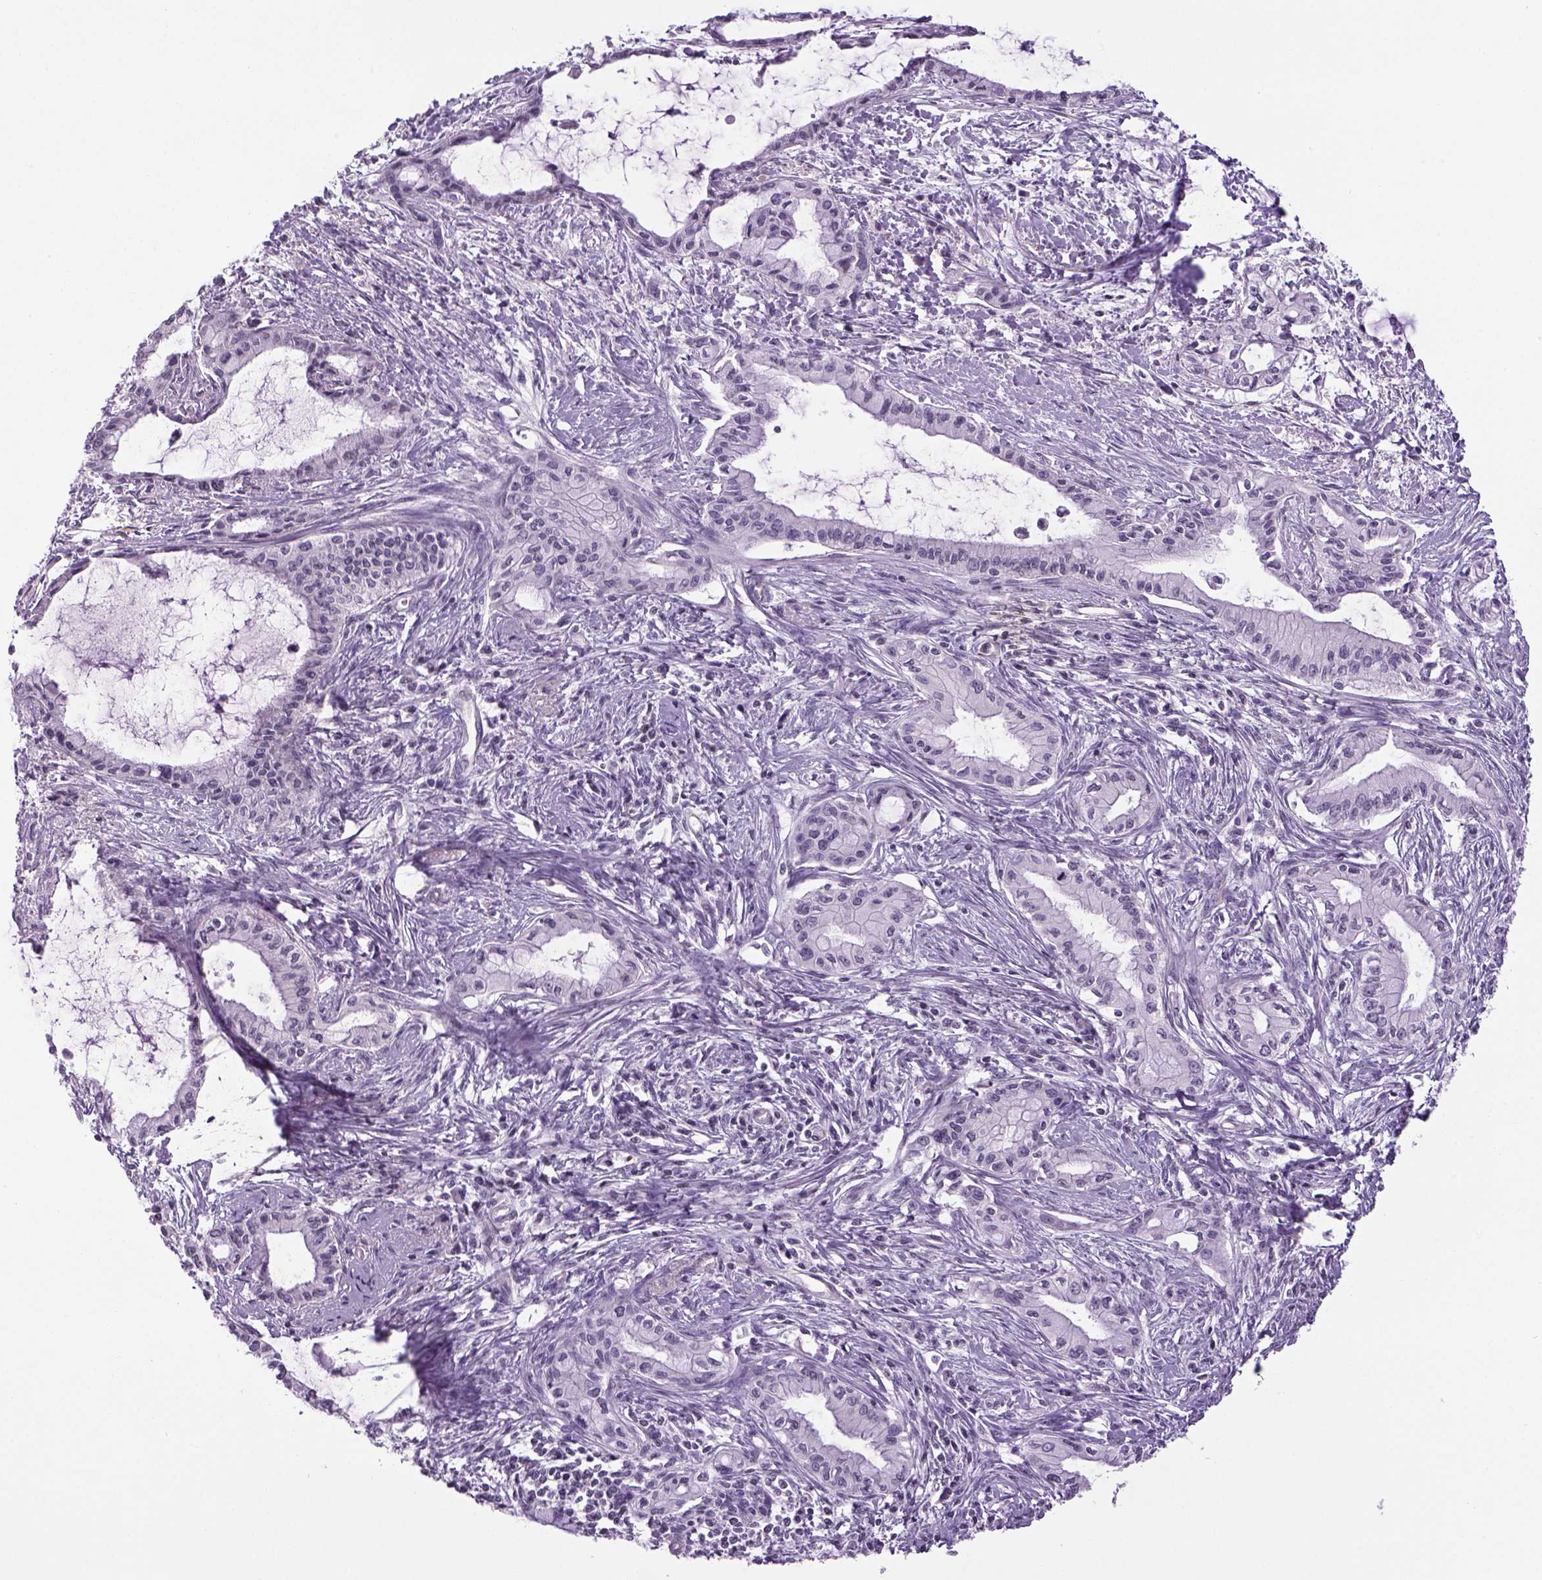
{"staining": {"intensity": "negative", "quantity": "none", "location": "none"}, "tissue": "pancreatic cancer", "cell_type": "Tumor cells", "image_type": "cancer", "snomed": [{"axis": "morphology", "description": "Adenocarcinoma, NOS"}, {"axis": "topography", "description": "Pancreas"}], "caption": "A micrograph of human pancreatic adenocarcinoma is negative for staining in tumor cells.", "gene": "PRRT1", "patient": {"sex": "male", "age": 48}}